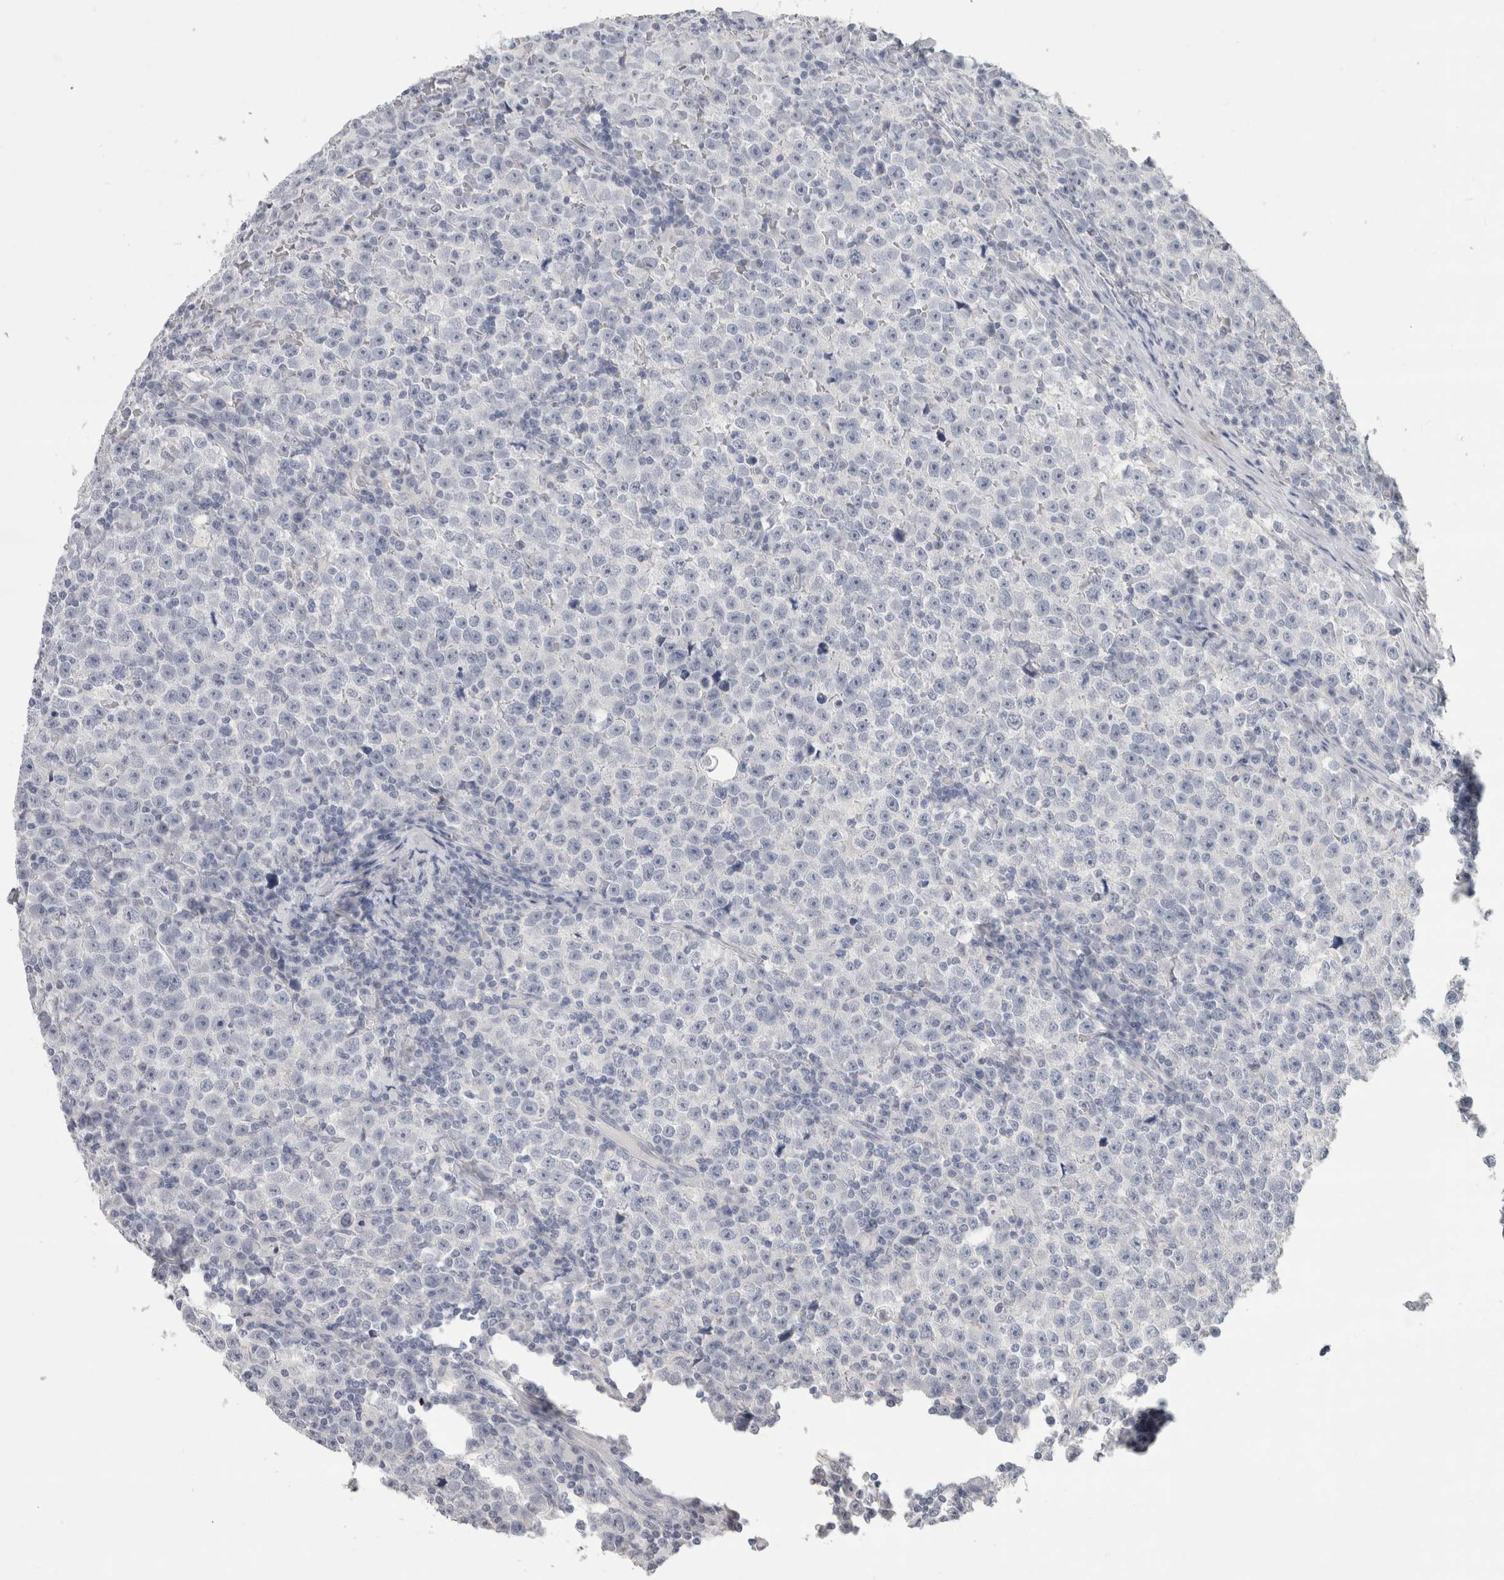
{"staining": {"intensity": "negative", "quantity": "none", "location": "none"}, "tissue": "testis cancer", "cell_type": "Tumor cells", "image_type": "cancer", "snomed": [{"axis": "morphology", "description": "Seminoma, NOS"}, {"axis": "topography", "description": "Testis"}], "caption": "Tumor cells are negative for protein expression in human seminoma (testis). The staining was performed using DAB to visualize the protein expression in brown, while the nuclei were stained in blue with hematoxylin (Magnification: 20x).", "gene": "SLC6A1", "patient": {"sex": "male", "age": 43}}